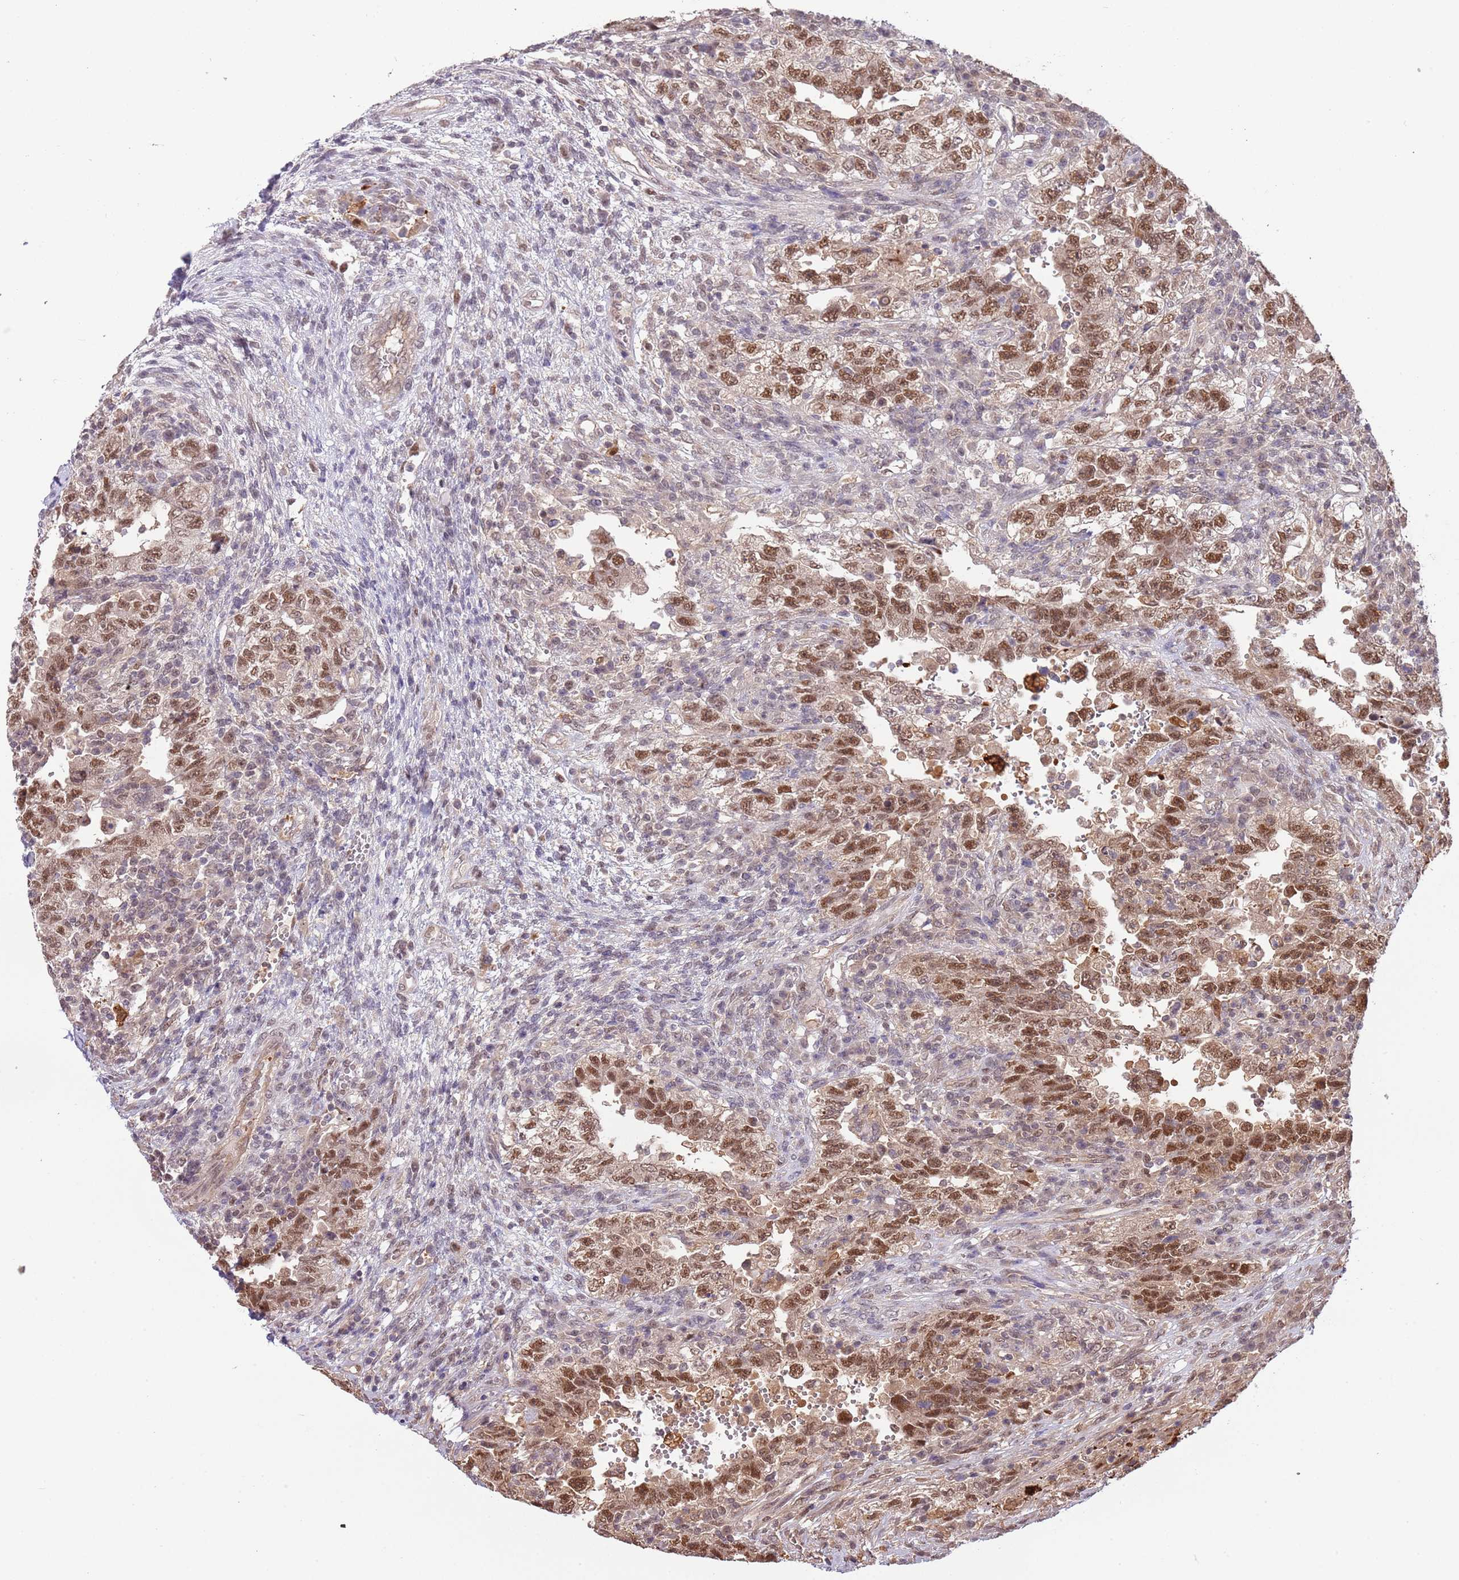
{"staining": {"intensity": "moderate", "quantity": ">75%", "location": "nuclear"}, "tissue": "testis cancer", "cell_type": "Tumor cells", "image_type": "cancer", "snomed": [{"axis": "morphology", "description": "Carcinoma, Embryonal, NOS"}, {"axis": "topography", "description": "Testis"}], "caption": "This photomicrograph reveals testis cancer (embryonal carcinoma) stained with IHC to label a protein in brown. The nuclear of tumor cells show moderate positivity for the protein. Nuclei are counter-stained blue.", "gene": "PLSCR5", "patient": {"sex": "male", "age": 26}}